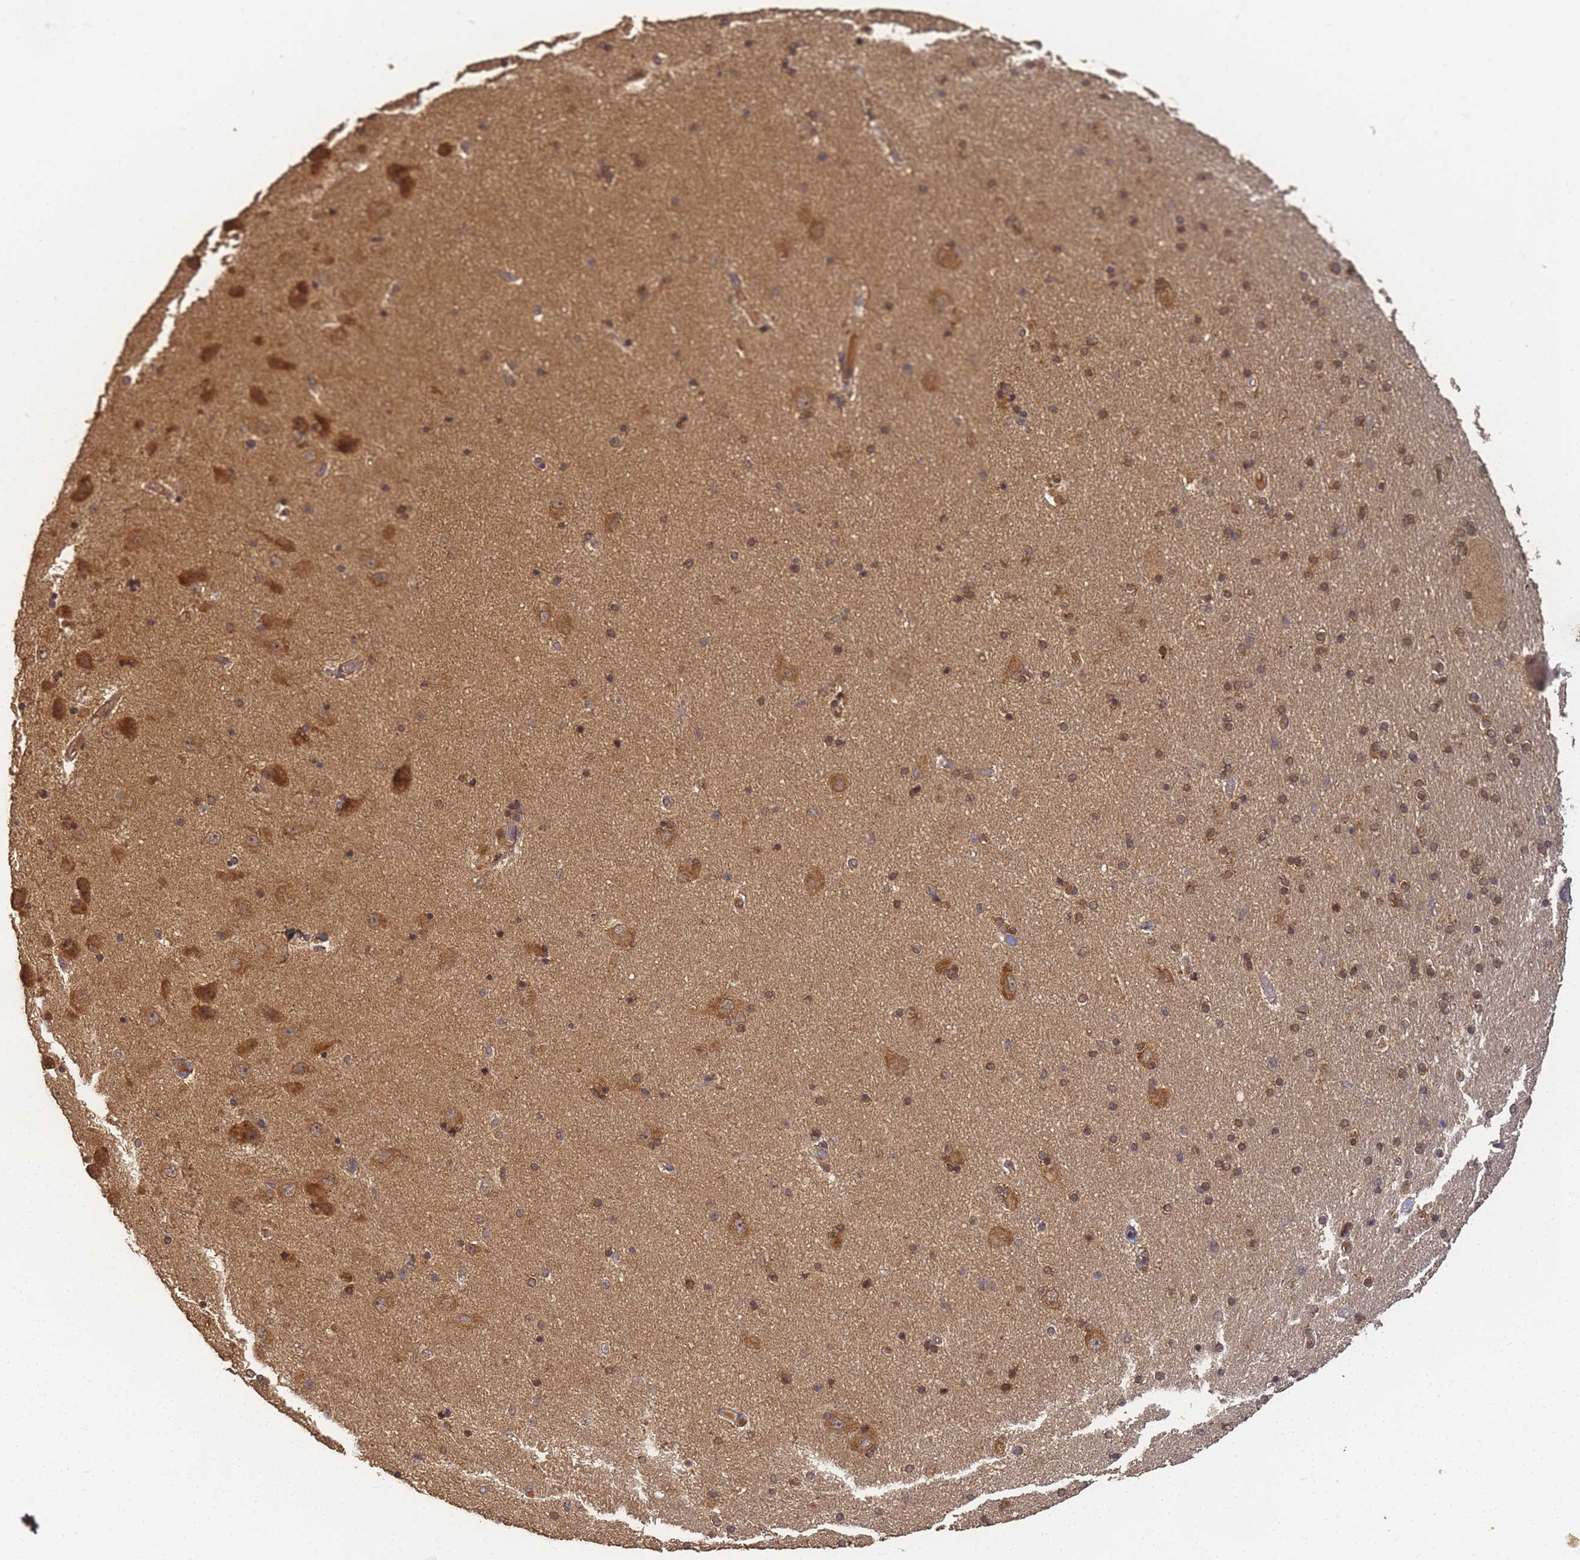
{"staining": {"intensity": "moderate", "quantity": "<25%", "location": "cytoplasmic/membranous"}, "tissue": "hippocampus", "cell_type": "Glial cells", "image_type": "normal", "snomed": [{"axis": "morphology", "description": "Normal tissue, NOS"}, {"axis": "topography", "description": "Hippocampus"}], "caption": "Immunohistochemistry (IHC) histopathology image of unremarkable hippocampus stained for a protein (brown), which exhibits low levels of moderate cytoplasmic/membranous positivity in approximately <25% of glial cells.", "gene": "ALKBH1", "patient": {"sex": "female", "age": 54}}